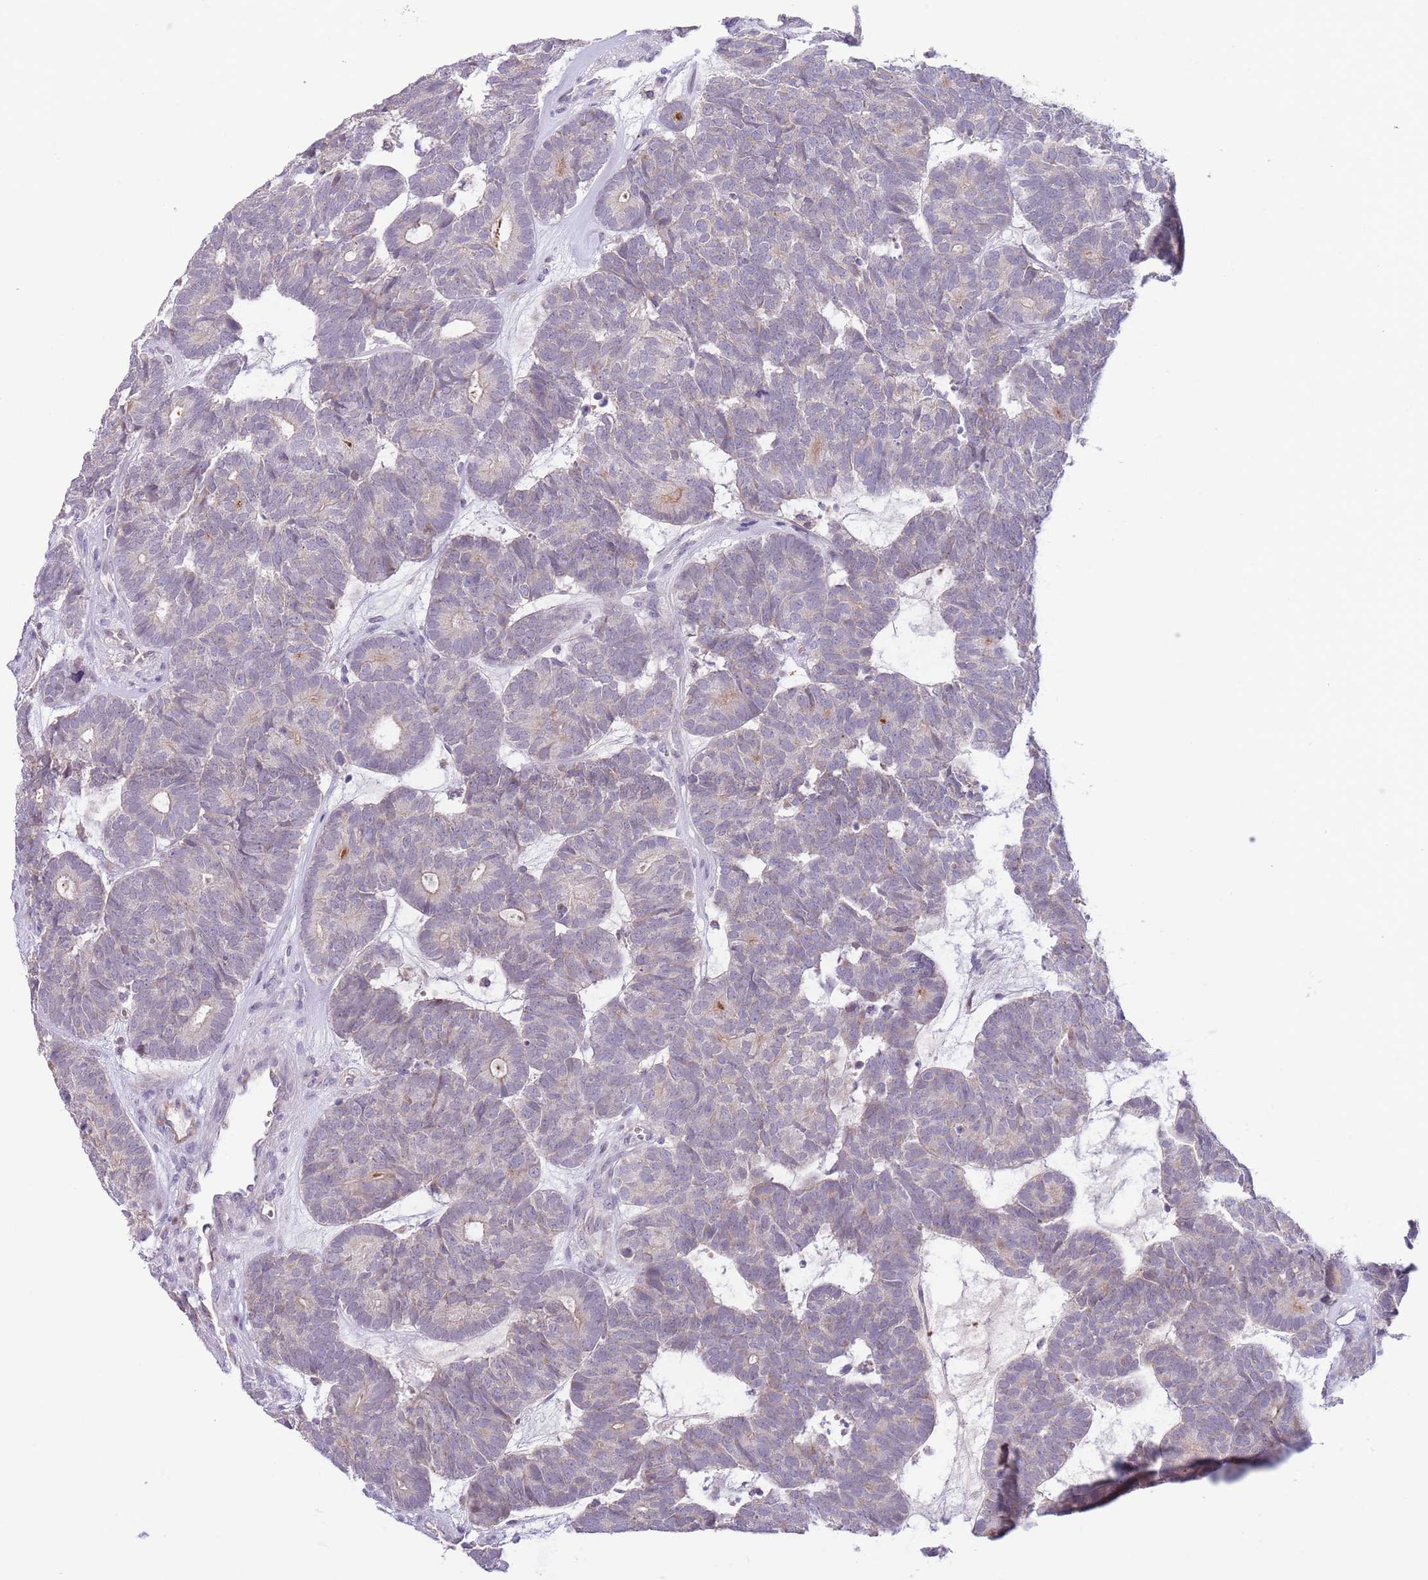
{"staining": {"intensity": "negative", "quantity": "none", "location": "none"}, "tissue": "head and neck cancer", "cell_type": "Tumor cells", "image_type": "cancer", "snomed": [{"axis": "morphology", "description": "Adenocarcinoma, NOS"}, {"axis": "topography", "description": "Head-Neck"}], "caption": "The photomicrograph reveals no staining of tumor cells in head and neck cancer.", "gene": "AP1S2", "patient": {"sex": "female", "age": 81}}